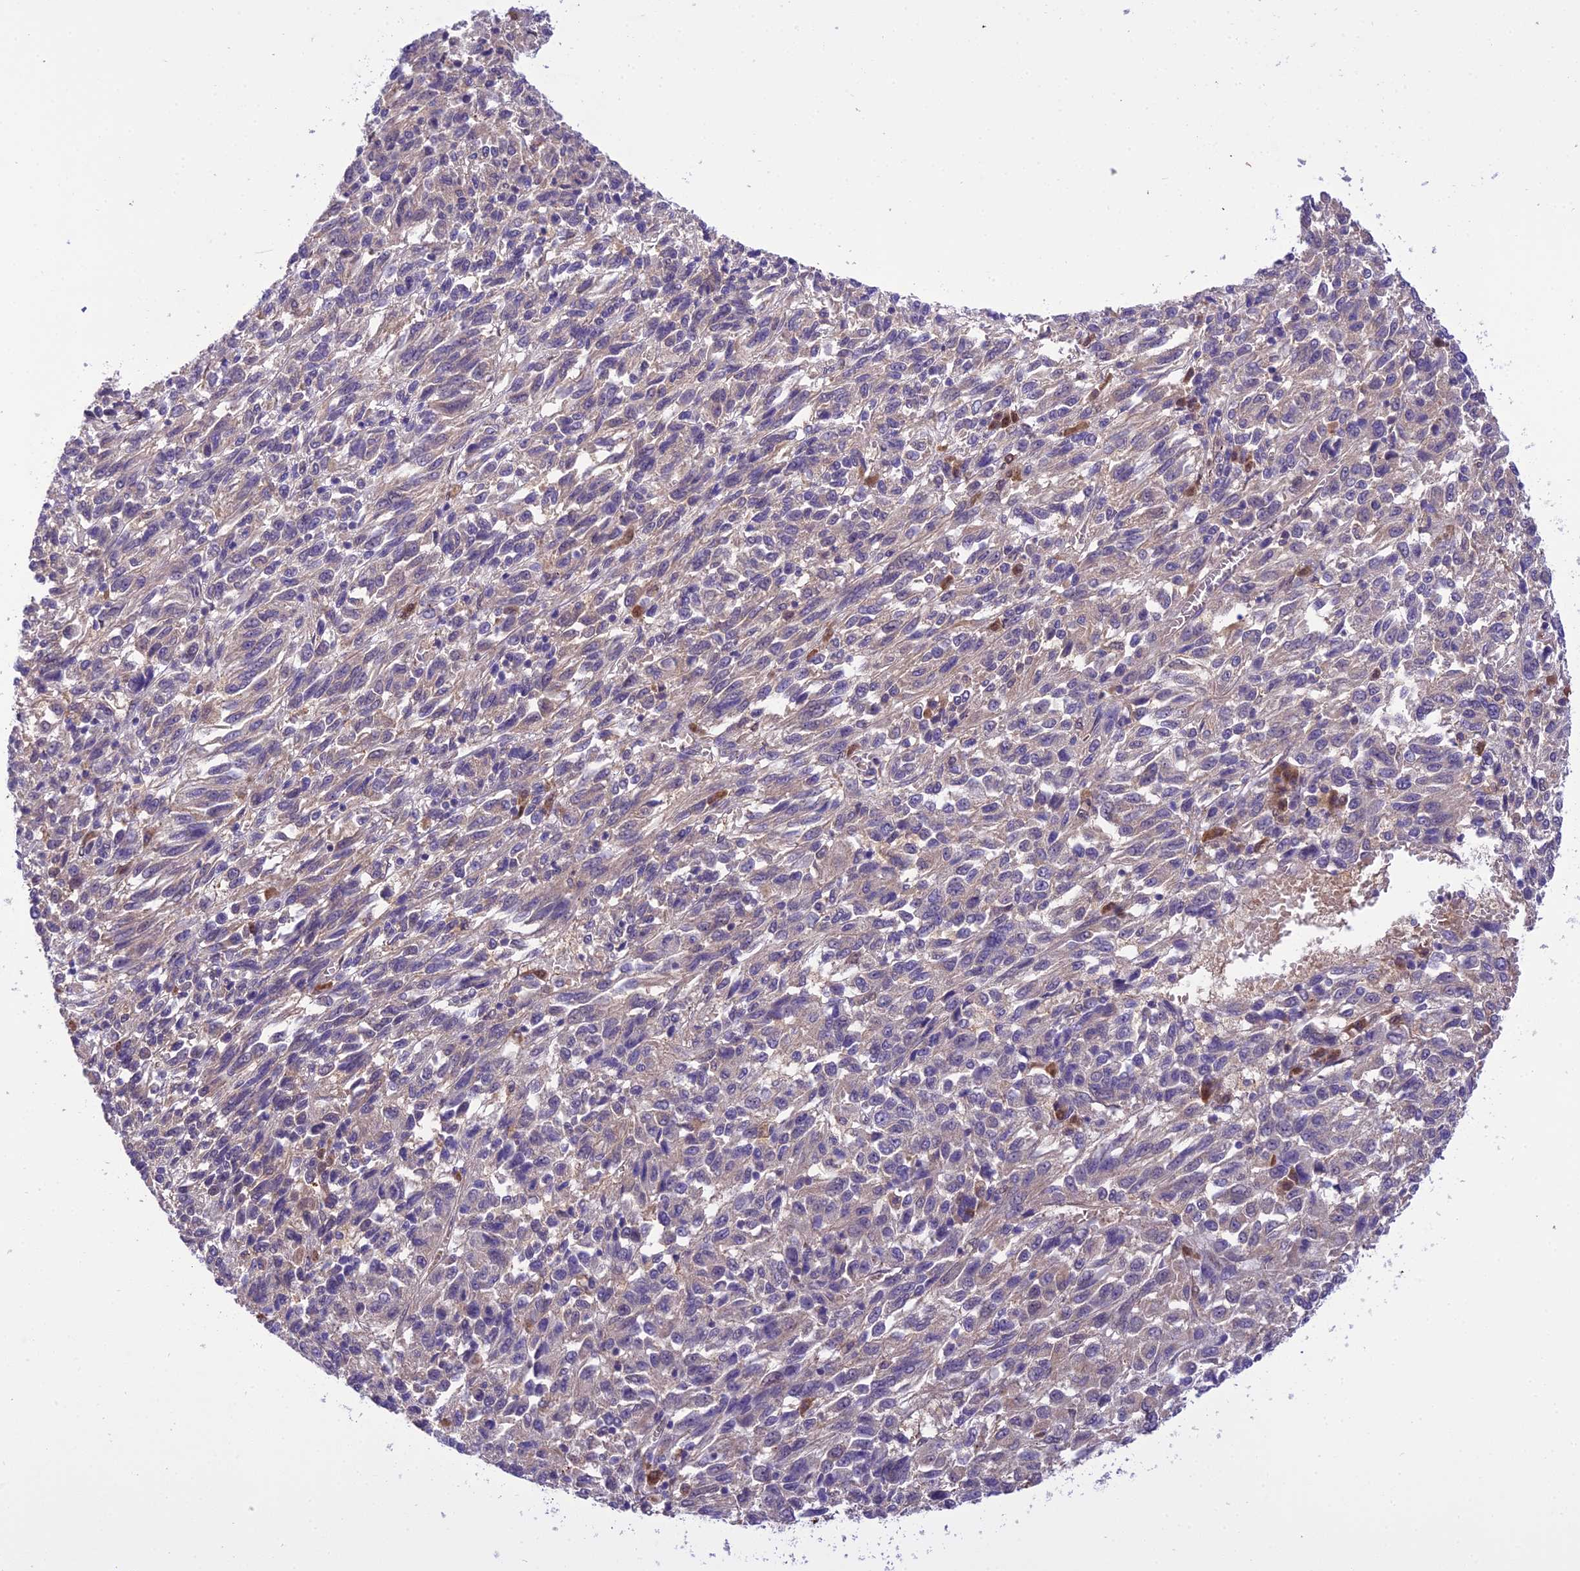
{"staining": {"intensity": "negative", "quantity": "none", "location": "none"}, "tissue": "melanoma", "cell_type": "Tumor cells", "image_type": "cancer", "snomed": [{"axis": "morphology", "description": "Malignant melanoma, Metastatic site"}, {"axis": "topography", "description": "Lung"}], "caption": "Photomicrograph shows no significant protein expression in tumor cells of malignant melanoma (metastatic site). (Brightfield microscopy of DAB immunohistochemistry (IHC) at high magnification).", "gene": "BORCS6", "patient": {"sex": "male", "age": 64}}